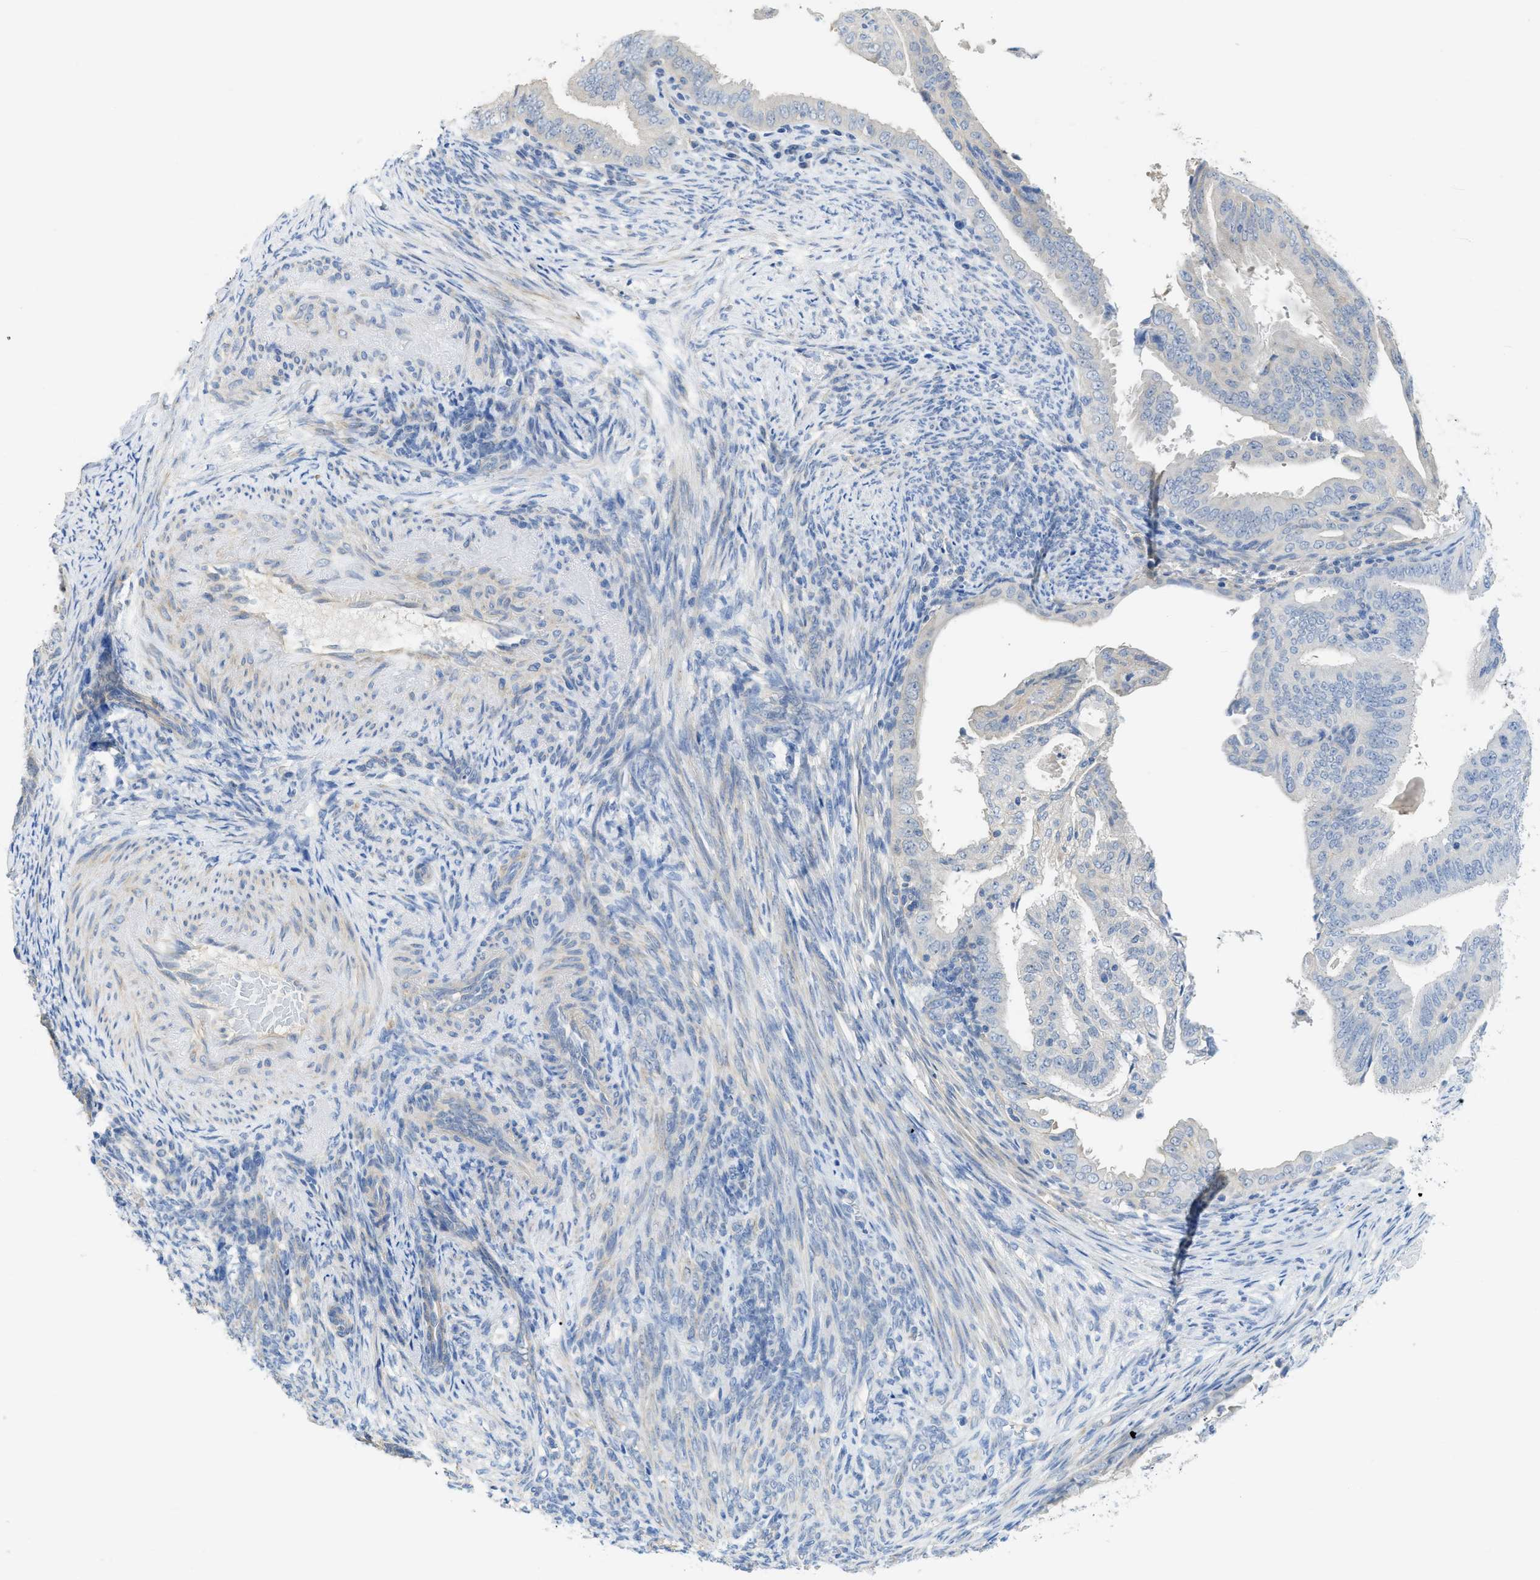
{"staining": {"intensity": "negative", "quantity": "none", "location": "none"}, "tissue": "endometrial cancer", "cell_type": "Tumor cells", "image_type": "cancer", "snomed": [{"axis": "morphology", "description": "Adenocarcinoma, NOS"}, {"axis": "topography", "description": "Endometrium"}], "caption": "Endometrial cancer stained for a protein using immunohistochemistry demonstrates no expression tumor cells.", "gene": "MYL3", "patient": {"sex": "female", "age": 58}}